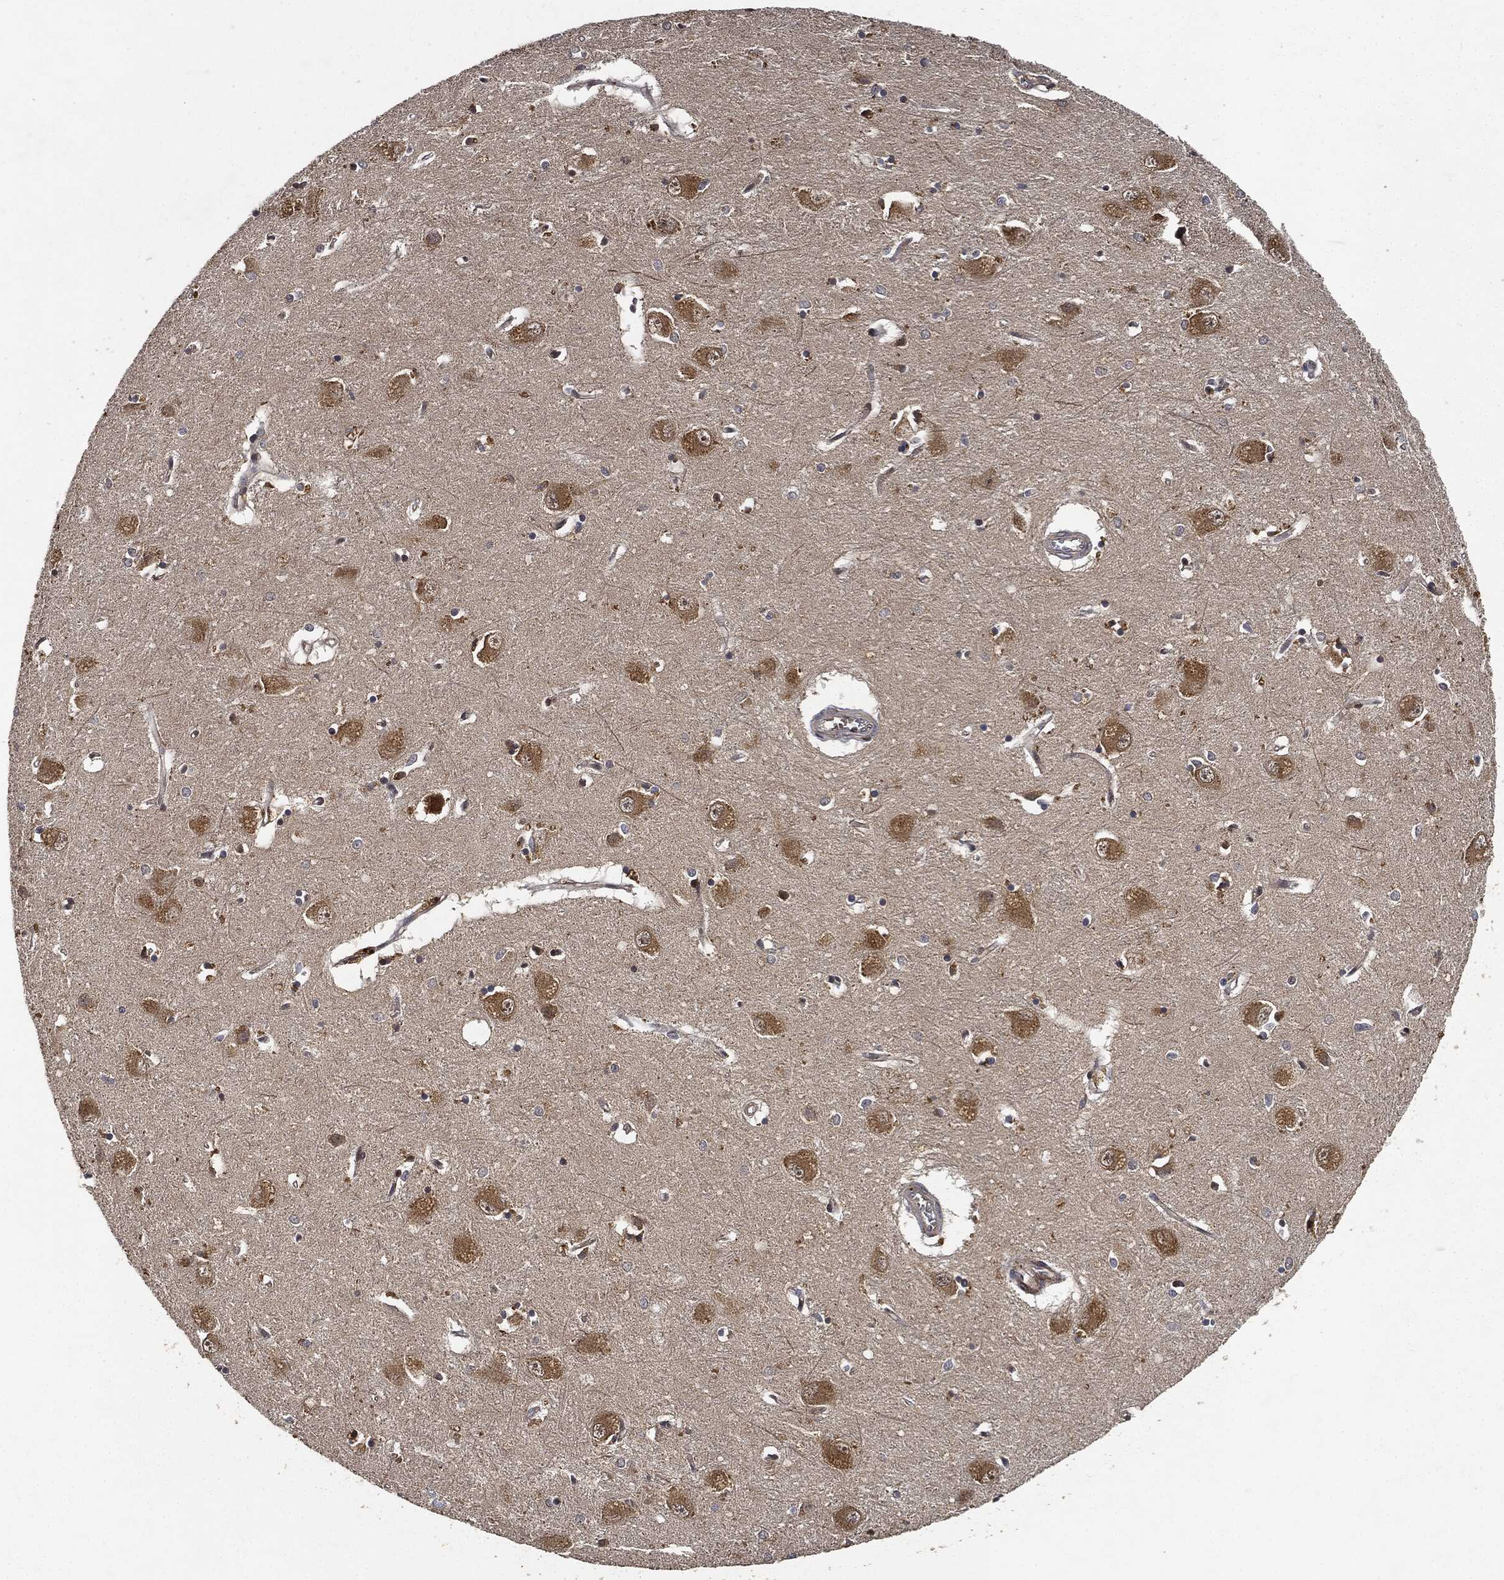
{"staining": {"intensity": "negative", "quantity": "none", "location": "none"}, "tissue": "caudate", "cell_type": "Glial cells", "image_type": "normal", "snomed": [{"axis": "morphology", "description": "Normal tissue, NOS"}, {"axis": "topography", "description": "Lateral ventricle wall"}], "caption": "A photomicrograph of human caudate is negative for staining in glial cells. (DAB (3,3'-diaminobenzidine) immunohistochemistry (IHC) with hematoxylin counter stain).", "gene": "MLST8", "patient": {"sex": "male", "age": 54}}